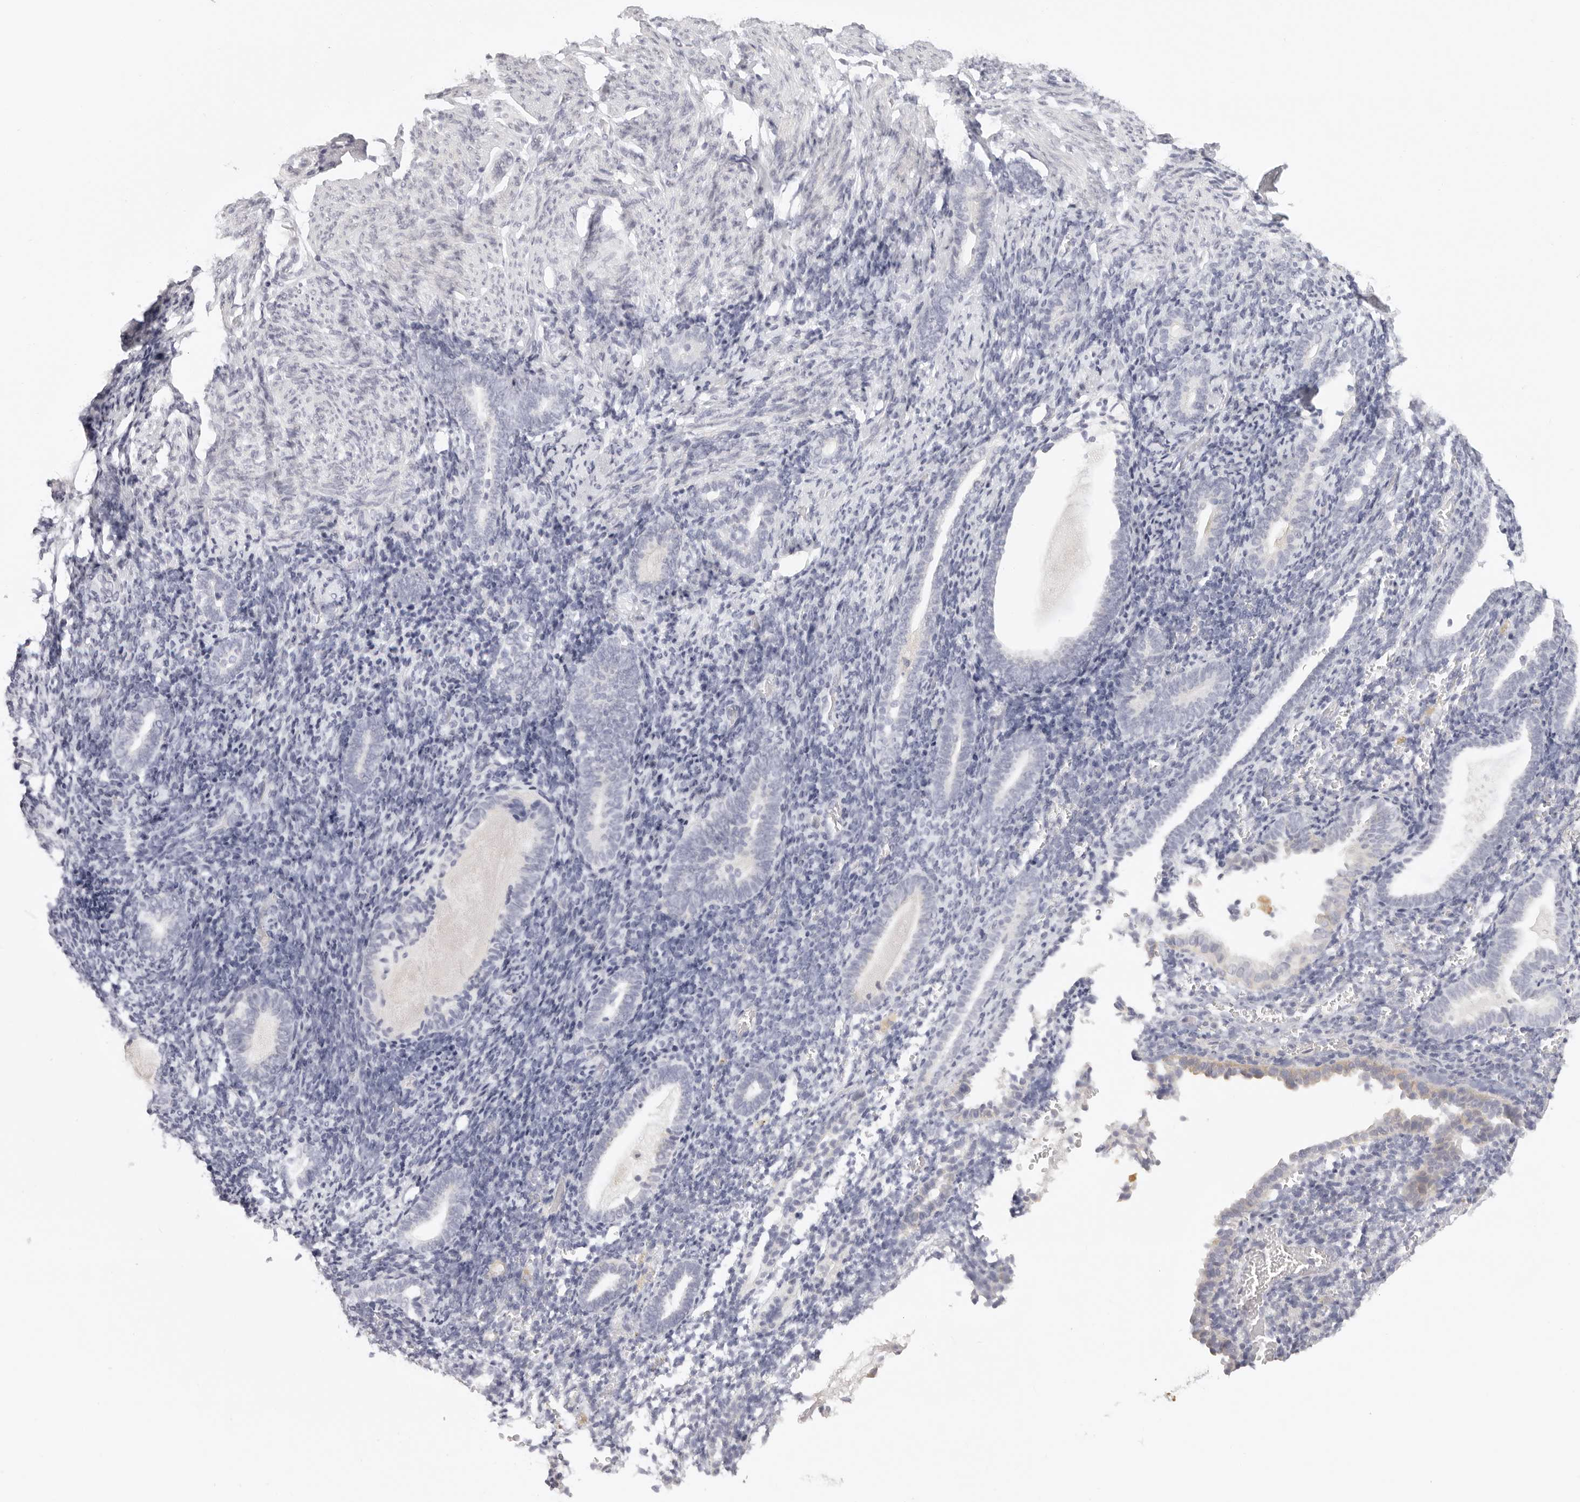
{"staining": {"intensity": "negative", "quantity": "none", "location": "none"}, "tissue": "endometrium", "cell_type": "Cells in endometrial stroma", "image_type": "normal", "snomed": [{"axis": "morphology", "description": "Normal tissue, NOS"}, {"axis": "topography", "description": "Endometrium"}], "caption": "A high-resolution photomicrograph shows immunohistochemistry (IHC) staining of normal endometrium, which exhibits no significant staining in cells in endometrial stroma.", "gene": "RXFP1", "patient": {"sex": "female", "age": 51}}